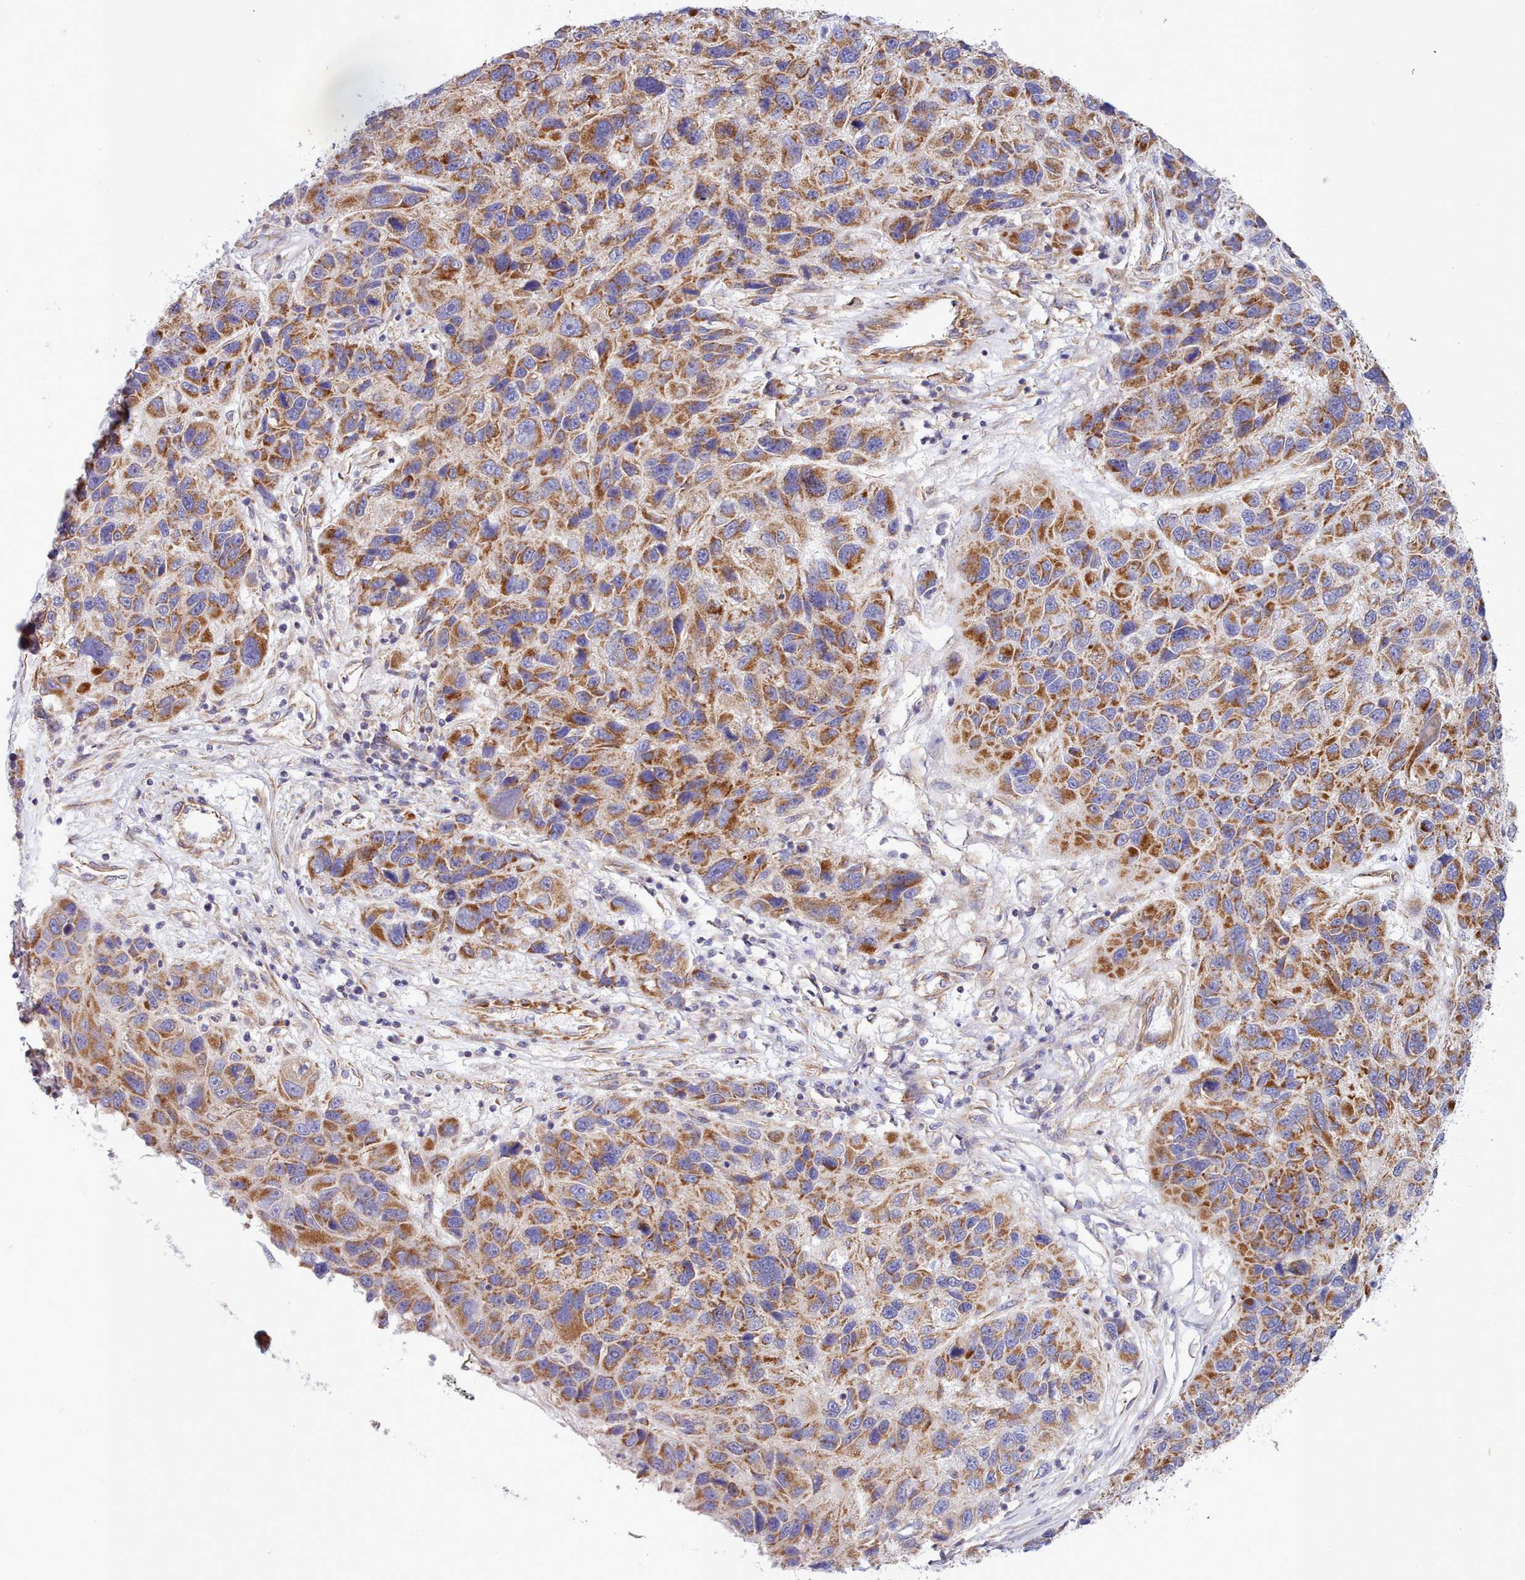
{"staining": {"intensity": "strong", "quantity": ">75%", "location": "cytoplasmic/membranous"}, "tissue": "melanoma", "cell_type": "Tumor cells", "image_type": "cancer", "snomed": [{"axis": "morphology", "description": "Malignant melanoma, NOS"}, {"axis": "topography", "description": "Skin"}], "caption": "A high amount of strong cytoplasmic/membranous staining is identified in approximately >75% of tumor cells in malignant melanoma tissue.", "gene": "MRPL21", "patient": {"sex": "male", "age": 53}}